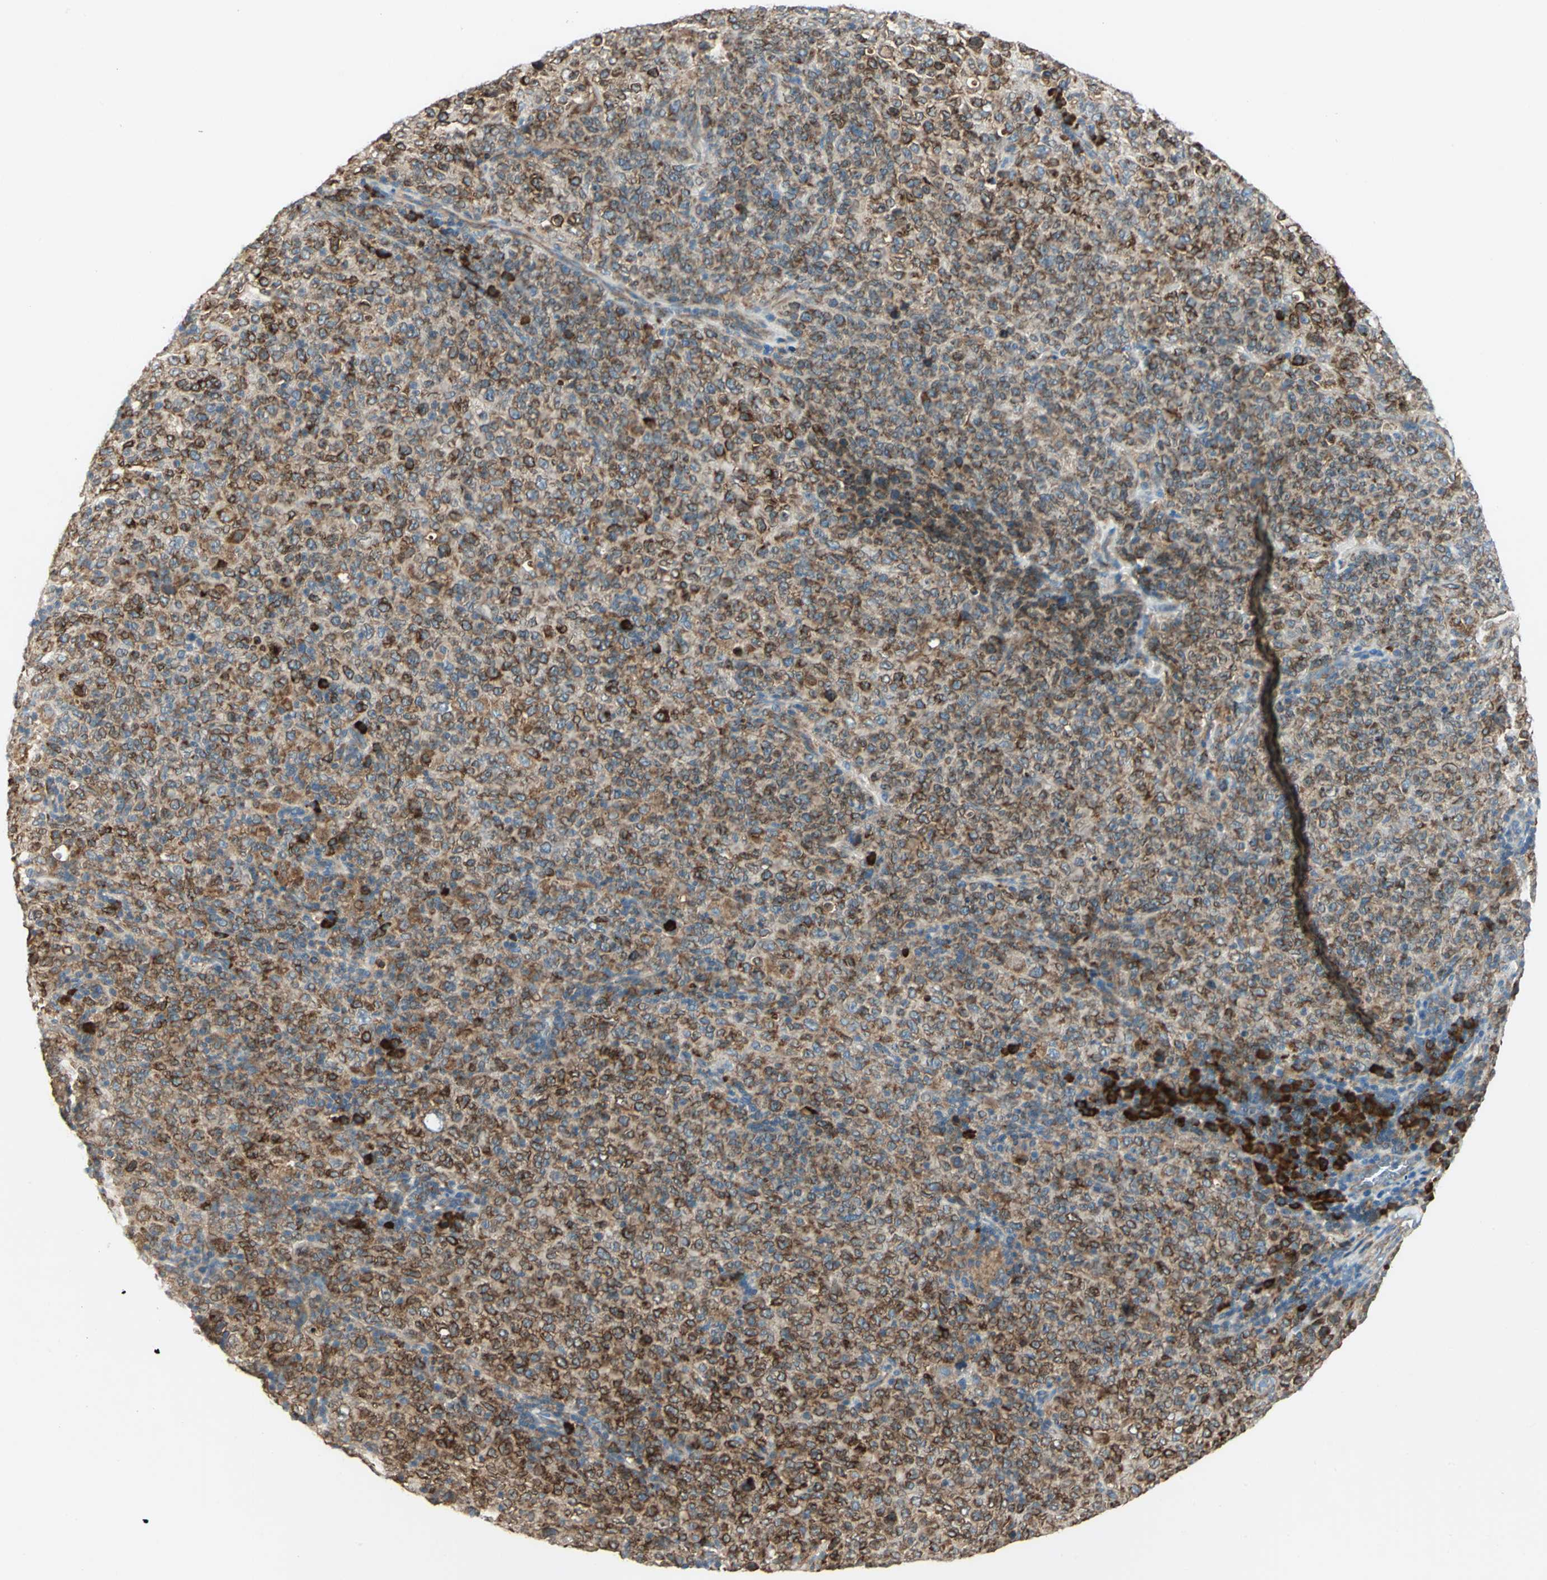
{"staining": {"intensity": "moderate", "quantity": ">75%", "location": "cytoplasmic/membranous"}, "tissue": "lymphoma", "cell_type": "Tumor cells", "image_type": "cancer", "snomed": [{"axis": "morphology", "description": "Malignant lymphoma, non-Hodgkin's type, High grade"}, {"axis": "topography", "description": "Tonsil"}], "caption": "Lymphoma stained for a protein (brown) shows moderate cytoplasmic/membranous positive staining in approximately >75% of tumor cells.", "gene": "PDIA4", "patient": {"sex": "female", "age": 36}}